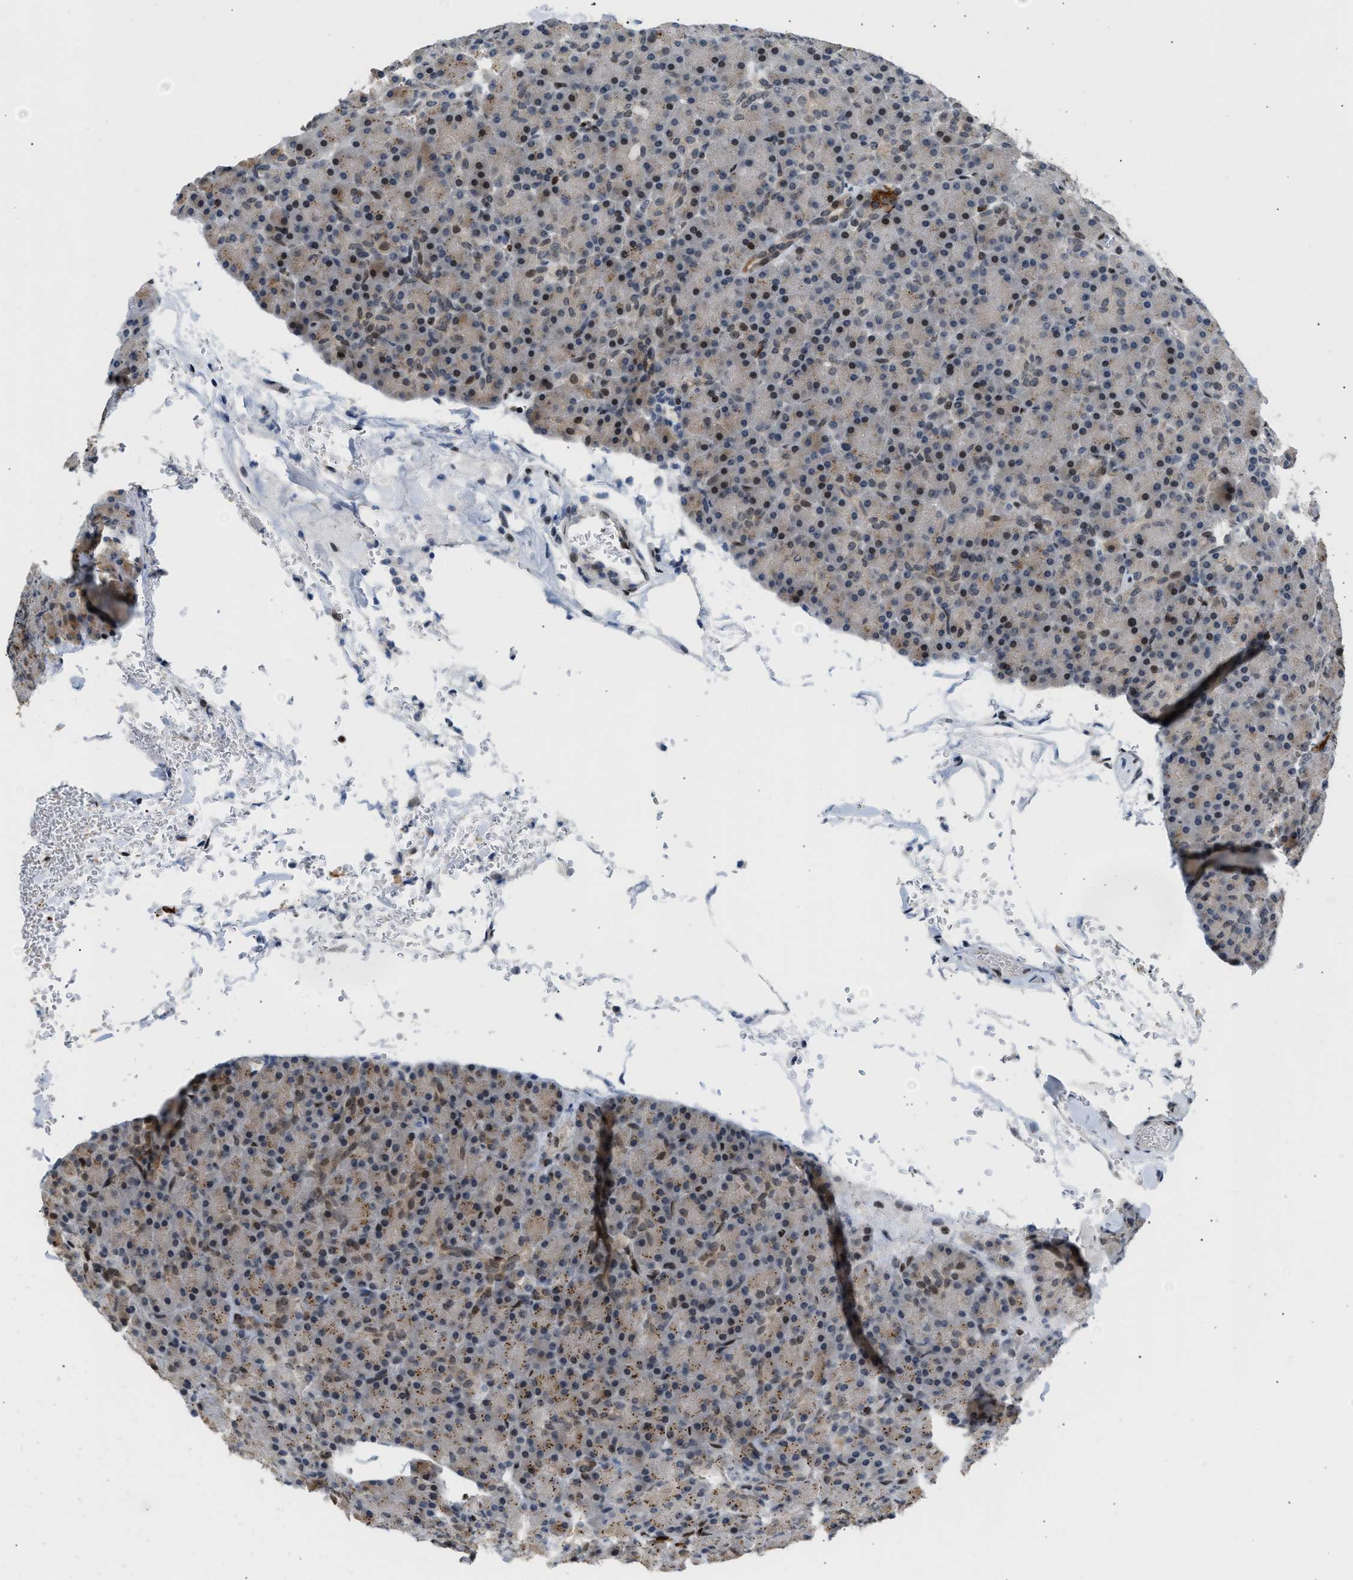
{"staining": {"intensity": "moderate", "quantity": "25%-75%", "location": "cytoplasmic/membranous"}, "tissue": "pancreas", "cell_type": "Exocrine glandular cells", "image_type": "normal", "snomed": [{"axis": "morphology", "description": "Normal tissue, NOS"}, {"axis": "topography", "description": "Pancreas"}], "caption": "This photomicrograph exhibits unremarkable pancreas stained with immunohistochemistry (IHC) to label a protein in brown. The cytoplasmic/membranous of exocrine glandular cells show moderate positivity for the protein. Nuclei are counter-stained blue.", "gene": "NPS", "patient": {"sex": "female", "age": 43}}